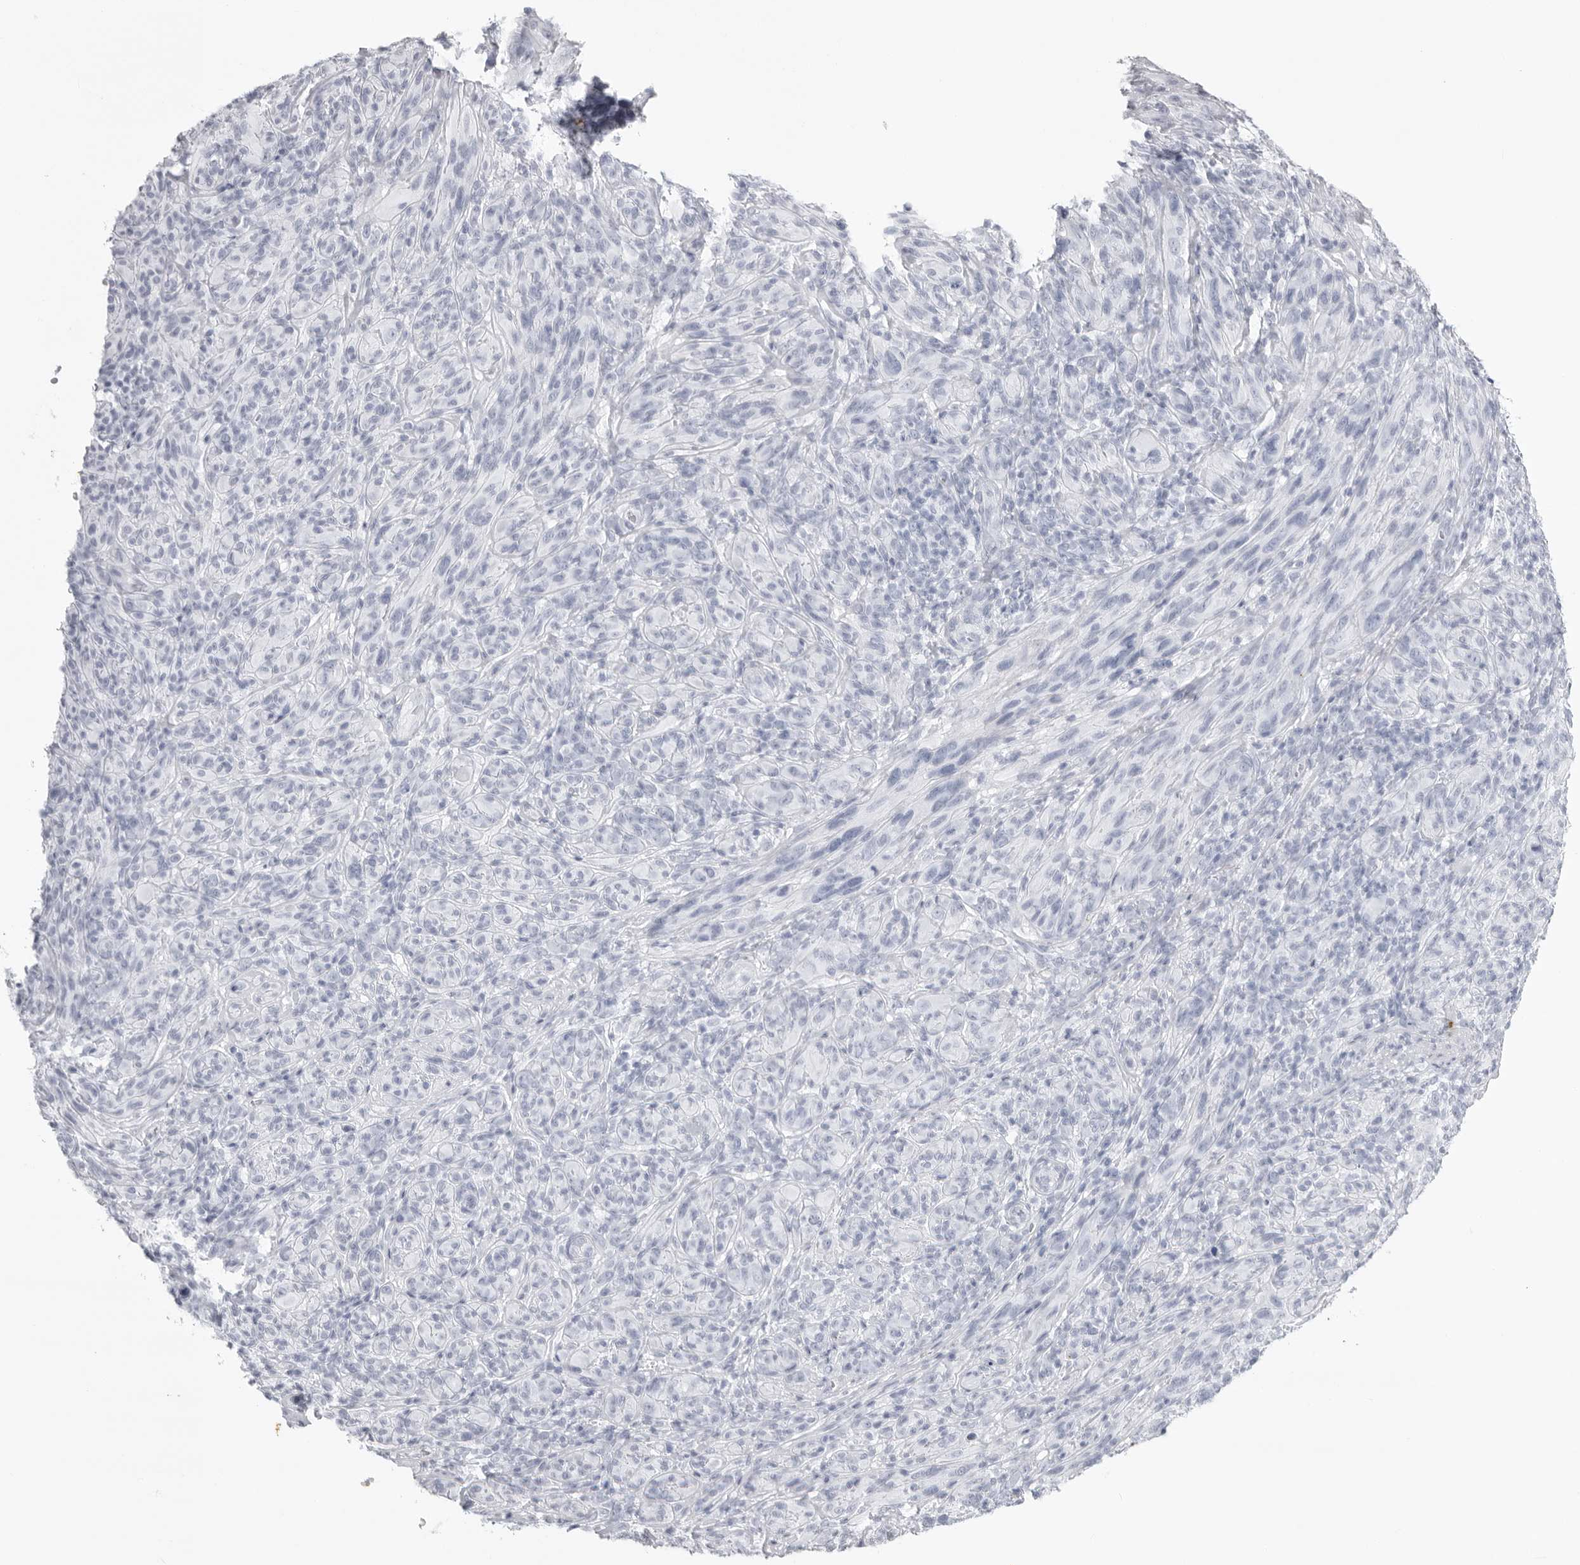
{"staining": {"intensity": "negative", "quantity": "none", "location": "none"}, "tissue": "melanoma", "cell_type": "Tumor cells", "image_type": "cancer", "snomed": [{"axis": "morphology", "description": "Malignant melanoma, NOS"}, {"axis": "topography", "description": "Skin of head"}], "caption": "Protein analysis of melanoma displays no significant expression in tumor cells.", "gene": "KLK9", "patient": {"sex": "male", "age": 96}}